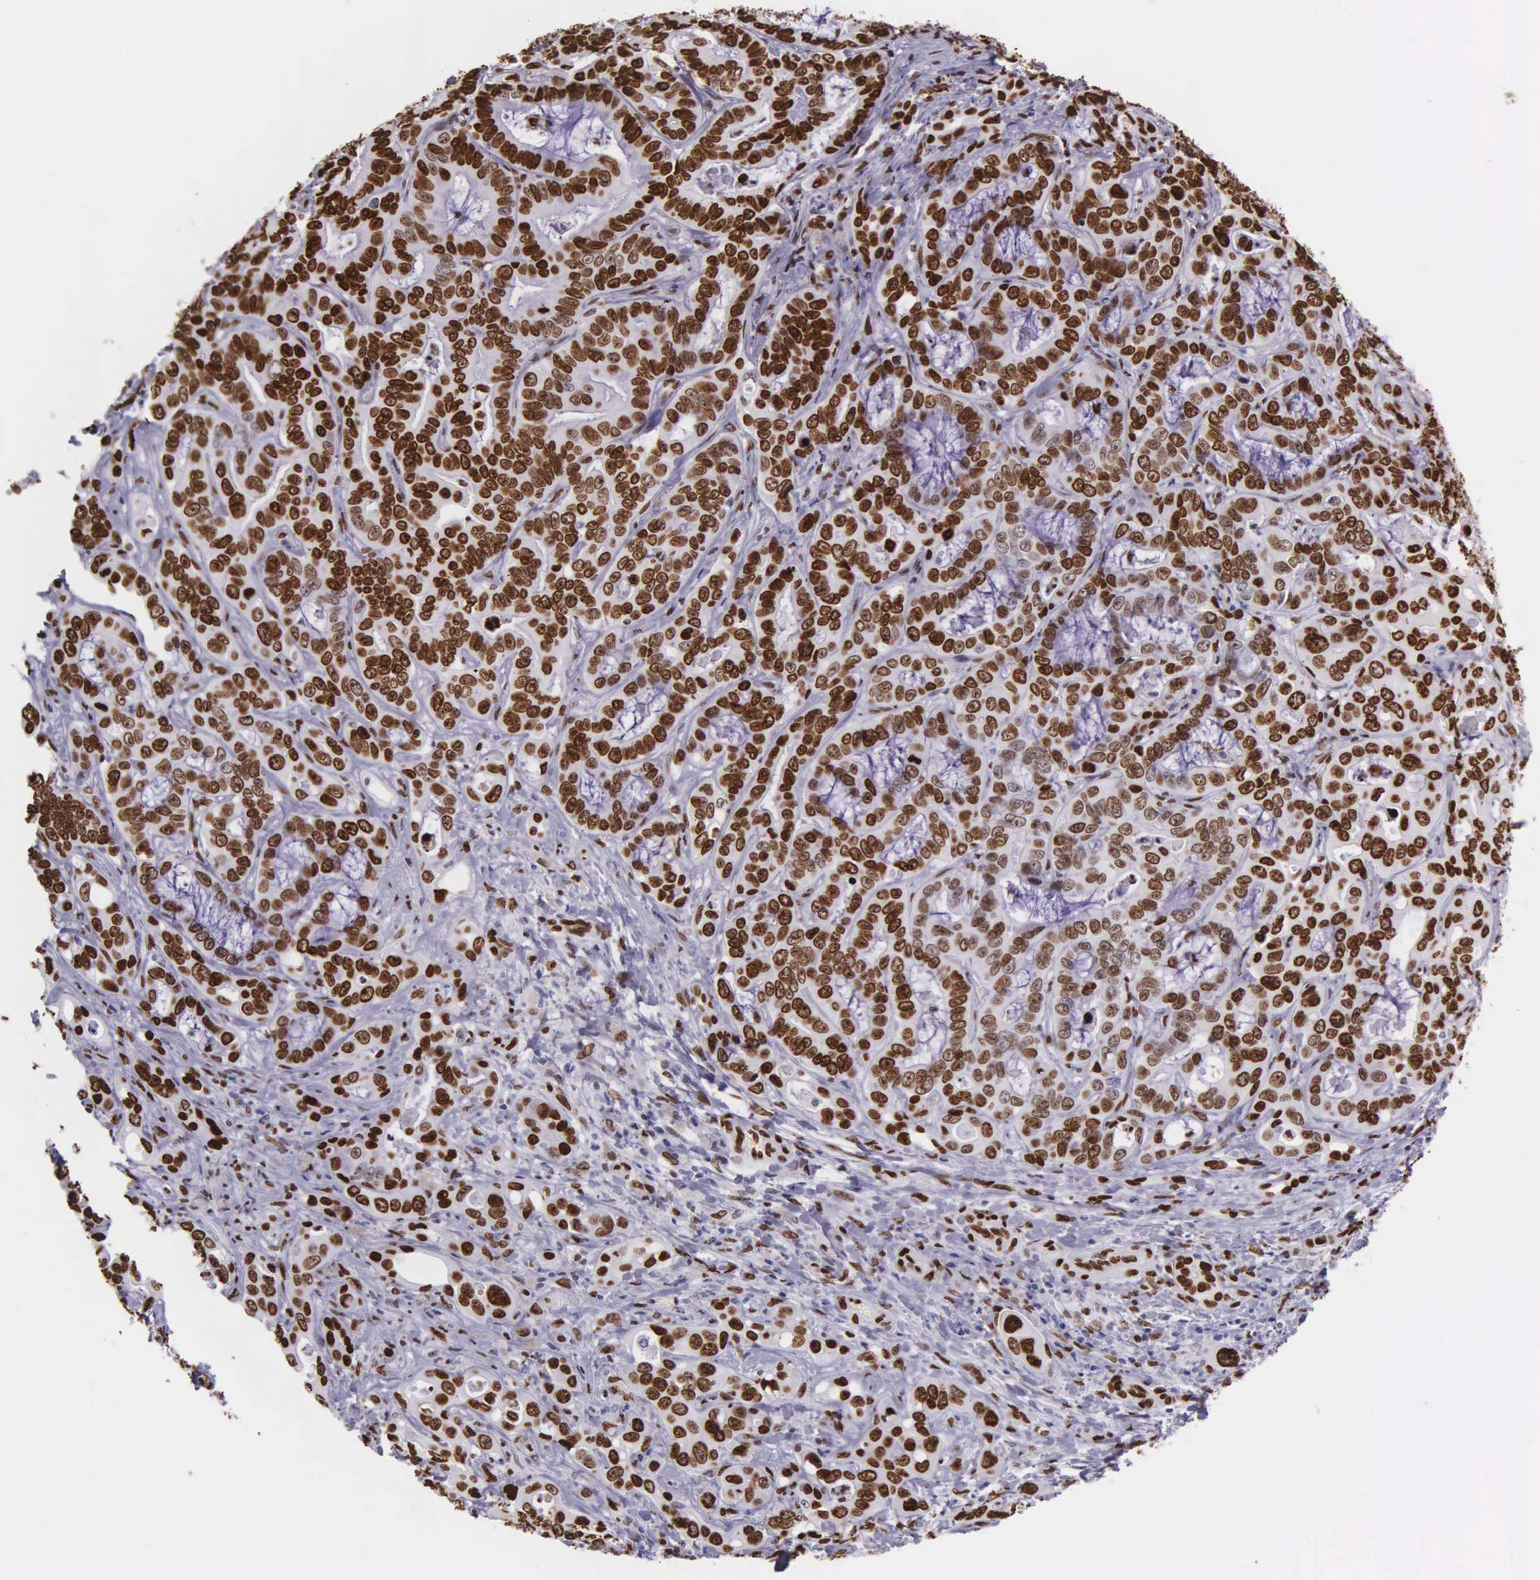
{"staining": {"intensity": "strong", "quantity": ">75%", "location": "nuclear"}, "tissue": "liver cancer", "cell_type": "Tumor cells", "image_type": "cancer", "snomed": [{"axis": "morphology", "description": "Cholangiocarcinoma"}, {"axis": "topography", "description": "Liver"}], "caption": "IHC photomicrograph of neoplastic tissue: liver cancer stained using immunohistochemistry (IHC) shows high levels of strong protein expression localized specifically in the nuclear of tumor cells, appearing as a nuclear brown color.", "gene": "H1-0", "patient": {"sex": "female", "age": 79}}